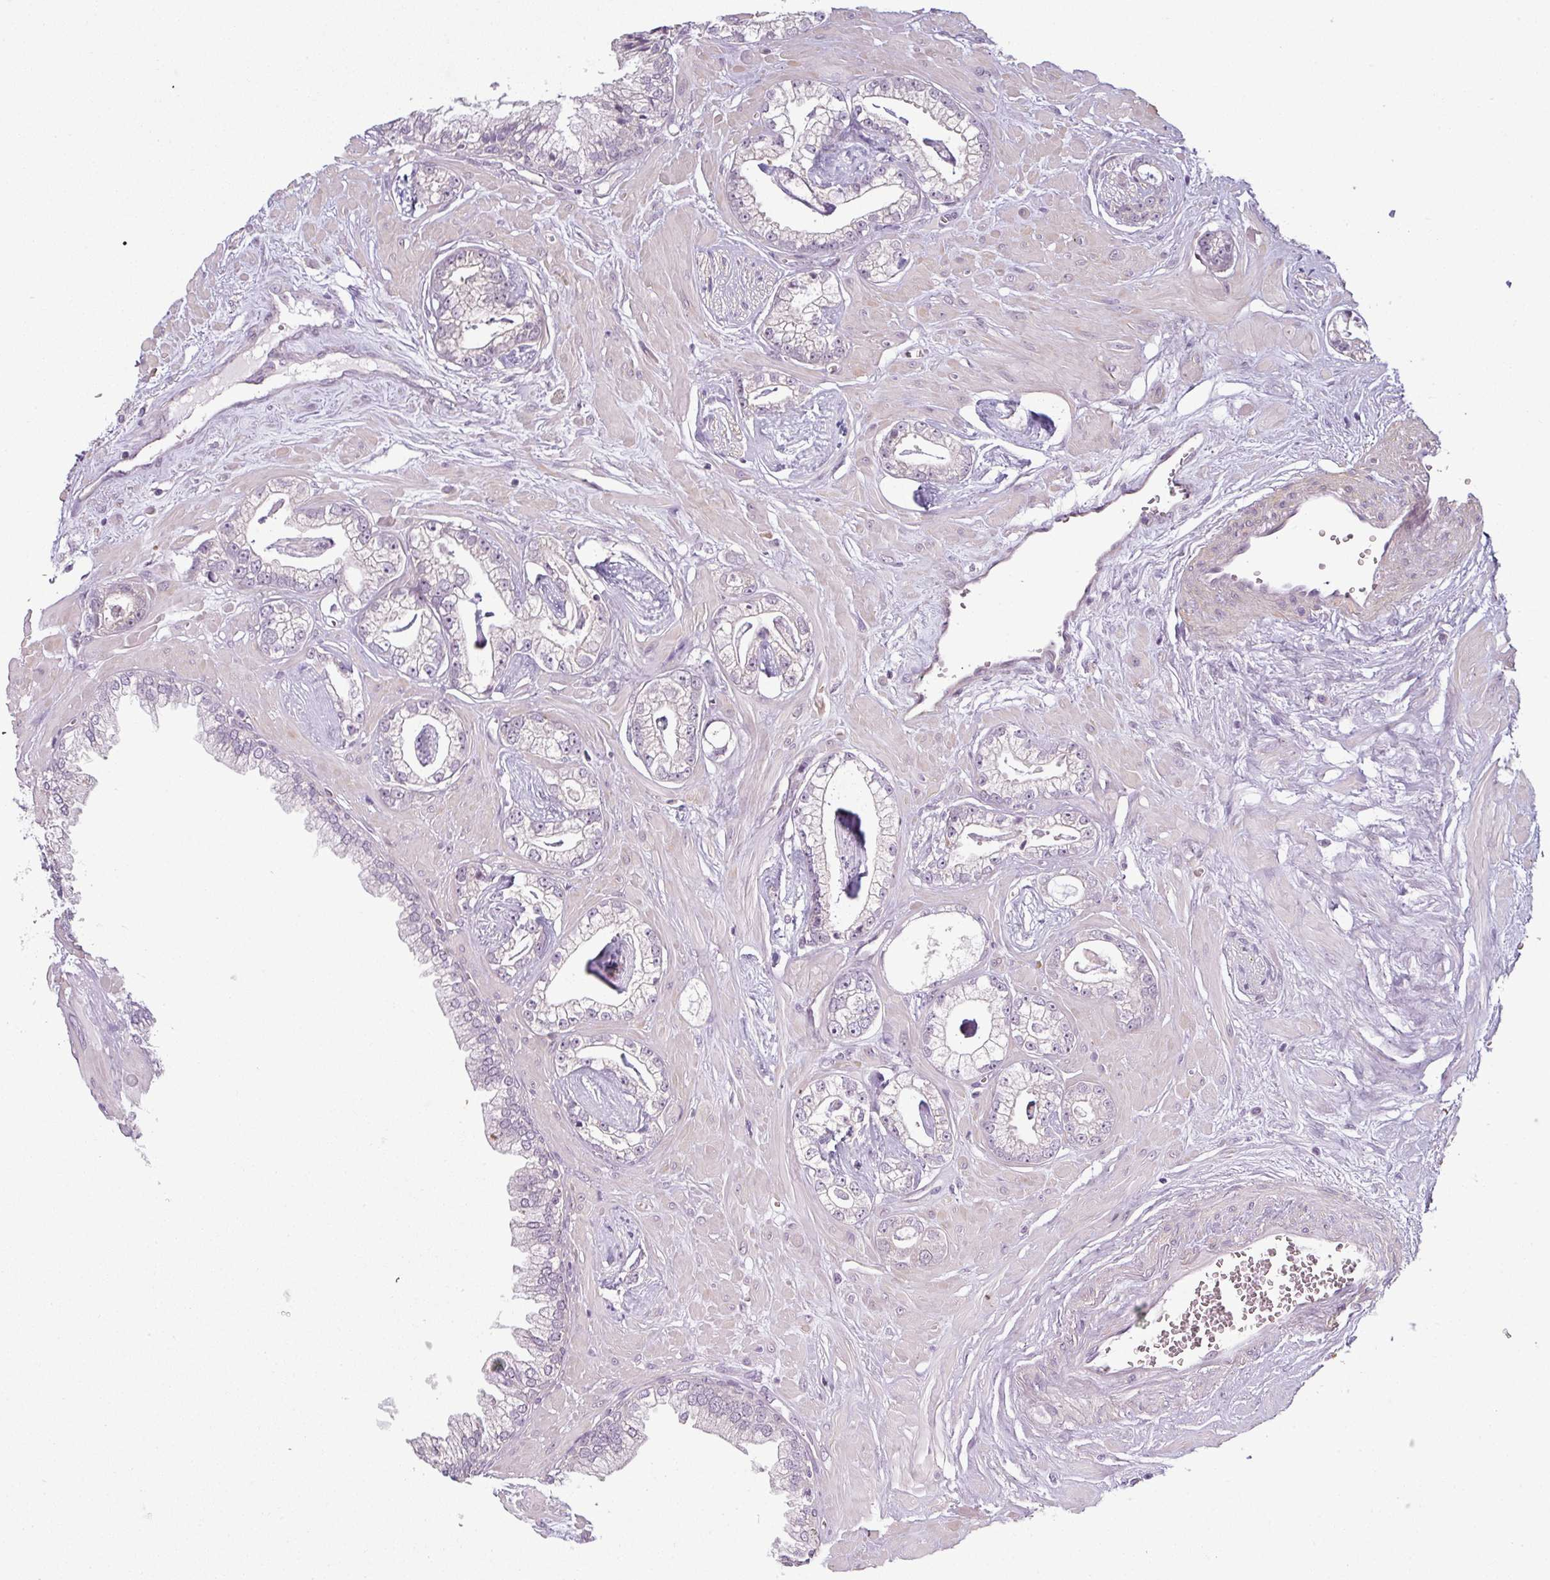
{"staining": {"intensity": "negative", "quantity": "none", "location": "none"}, "tissue": "prostate cancer", "cell_type": "Tumor cells", "image_type": "cancer", "snomed": [{"axis": "morphology", "description": "Adenocarcinoma, Low grade"}, {"axis": "topography", "description": "Prostate"}], "caption": "Low-grade adenocarcinoma (prostate) was stained to show a protein in brown. There is no significant staining in tumor cells.", "gene": "OR52D1", "patient": {"sex": "male", "age": 60}}